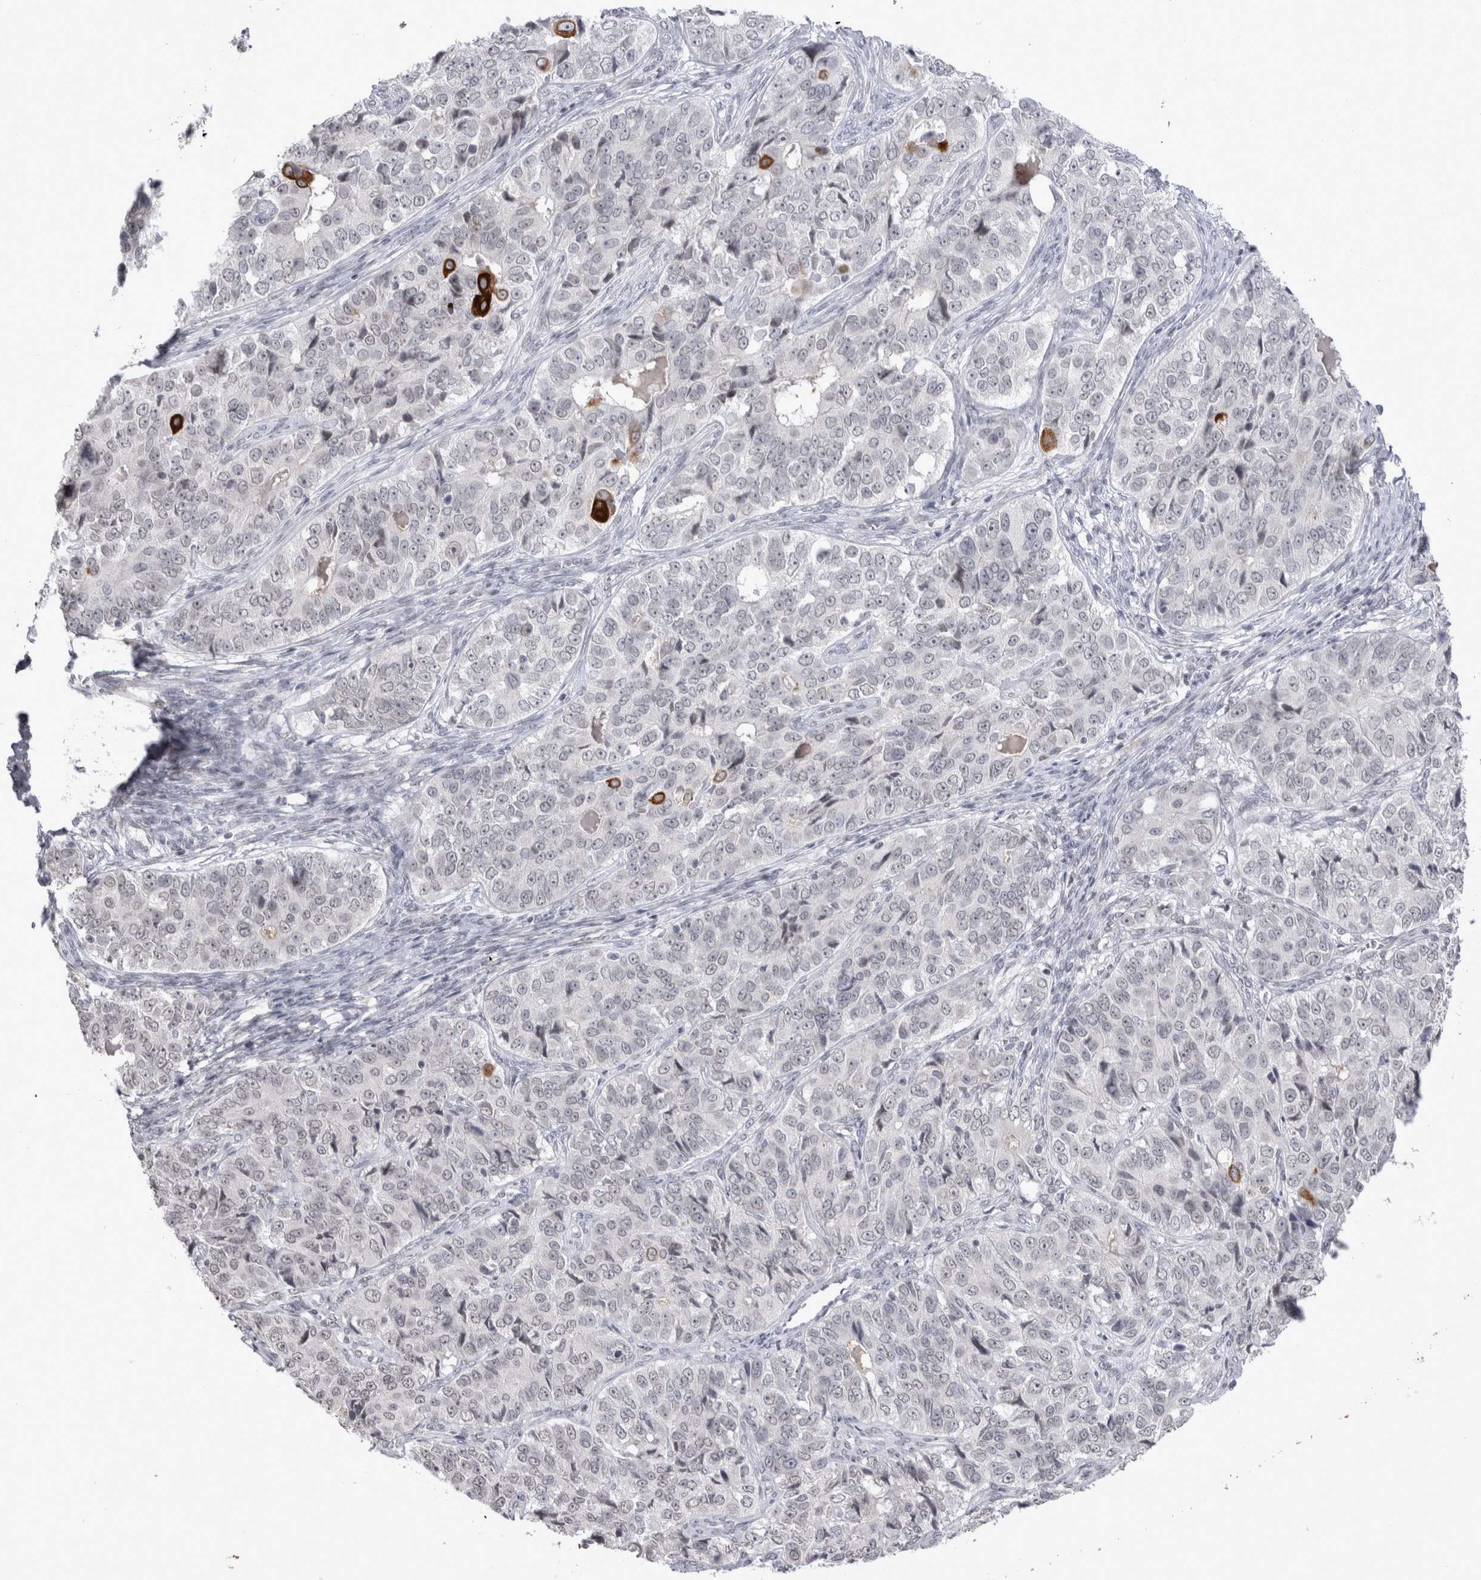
{"staining": {"intensity": "negative", "quantity": "none", "location": "none"}, "tissue": "ovarian cancer", "cell_type": "Tumor cells", "image_type": "cancer", "snomed": [{"axis": "morphology", "description": "Carcinoma, endometroid"}, {"axis": "topography", "description": "Ovary"}], "caption": "Protein analysis of endometroid carcinoma (ovarian) shows no significant expression in tumor cells.", "gene": "DDX4", "patient": {"sex": "female", "age": 51}}